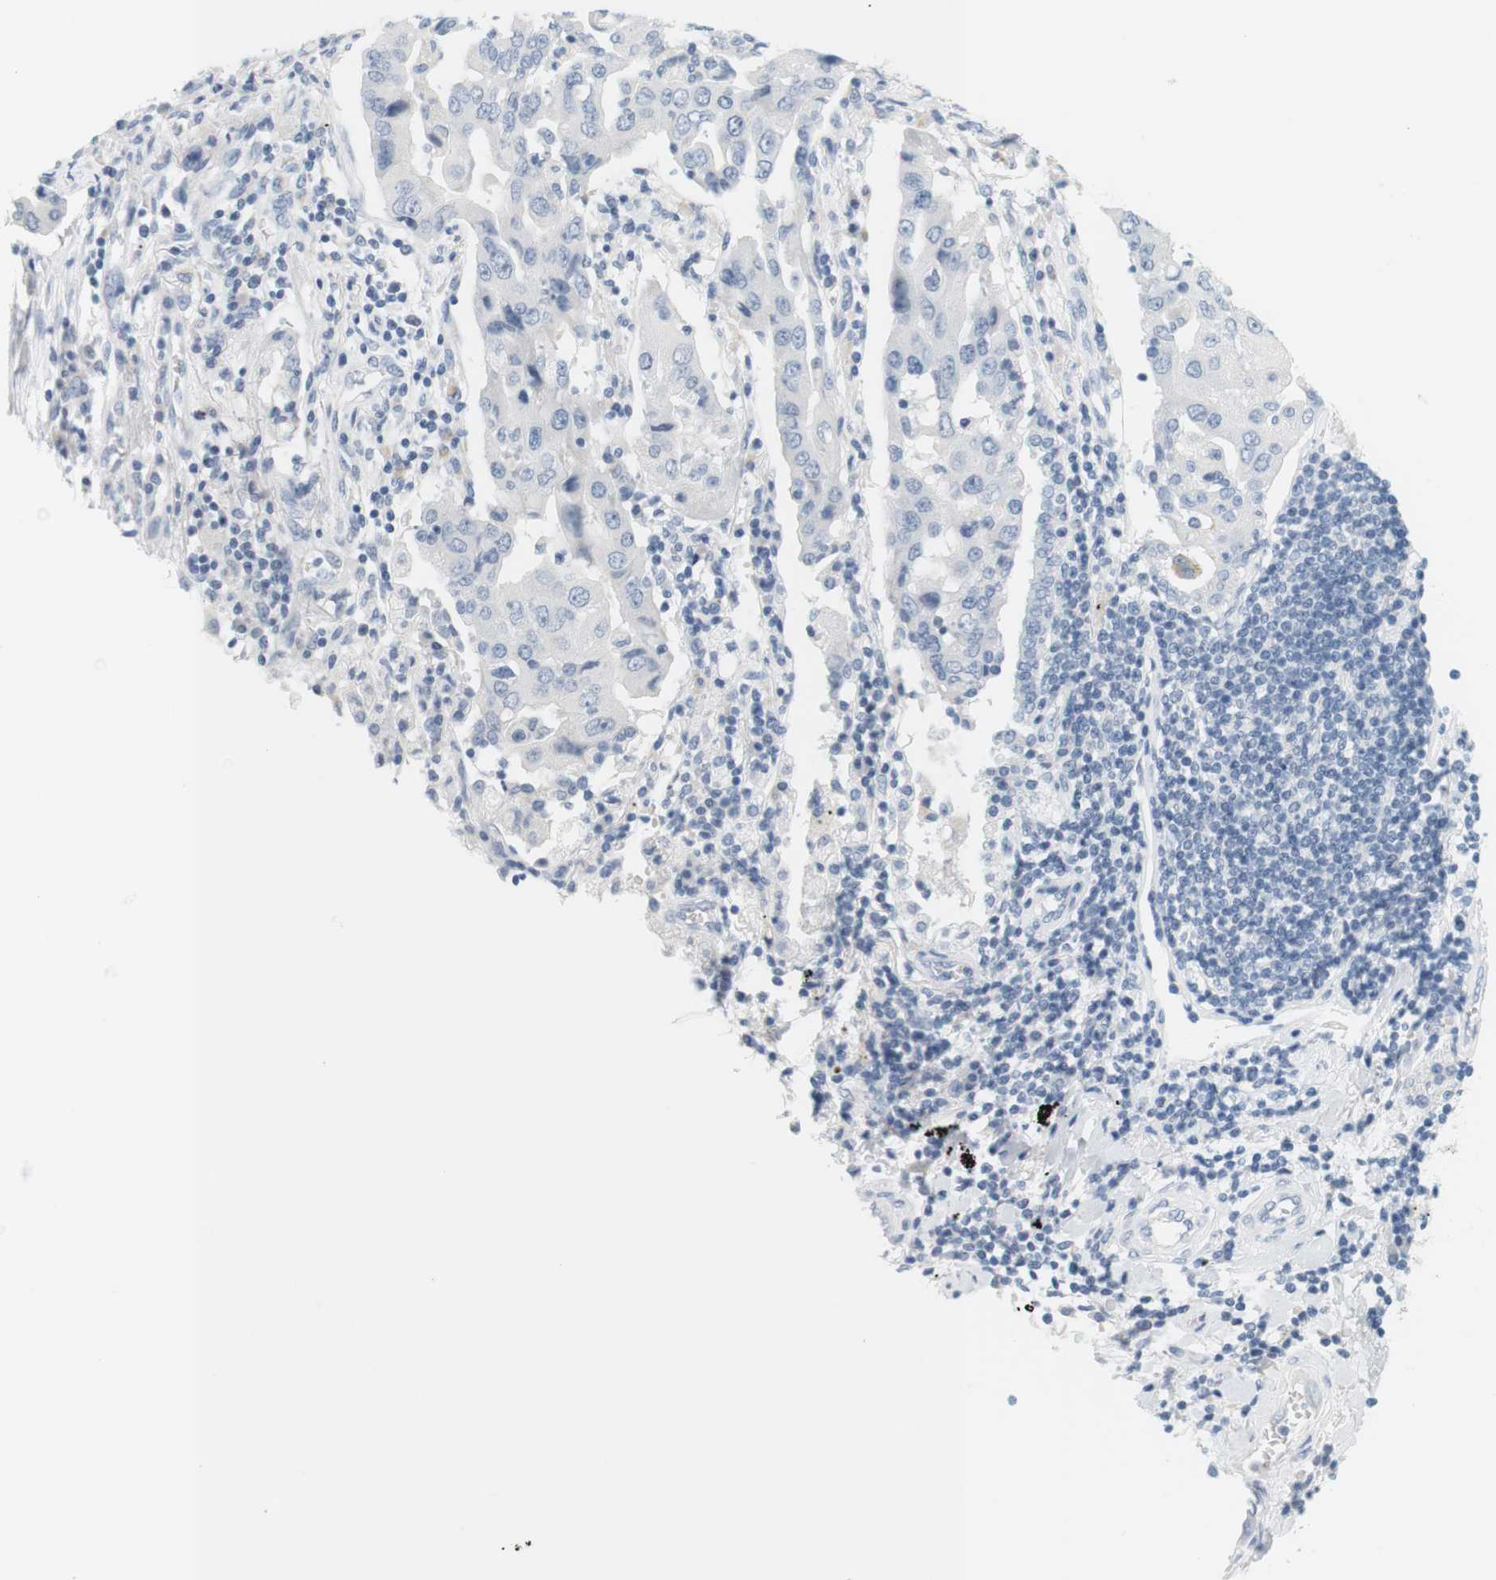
{"staining": {"intensity": "negative", "quantity": "none", "location": "none"}, "tissue": "lung cancer", "cell_type": "Tumor cells", "image_type": "cancer", "snomed": [{"axis": "morphology", "description": "Adenocarcinoma, NOS"}, {"axis": "topography", "description": "Lung"}], "caption": "Tumor cells show no significant expression in adenocarcinoma (lung). The staining was performed using DAB (3,3'-diaminobenzidine) to visualize the protein expression in brown, while the nuclei were stained in blue with hematoxylin (Magnification: 20x).", "gene": "OPRM1", "patient": {"sex": "female", "age": 65}}